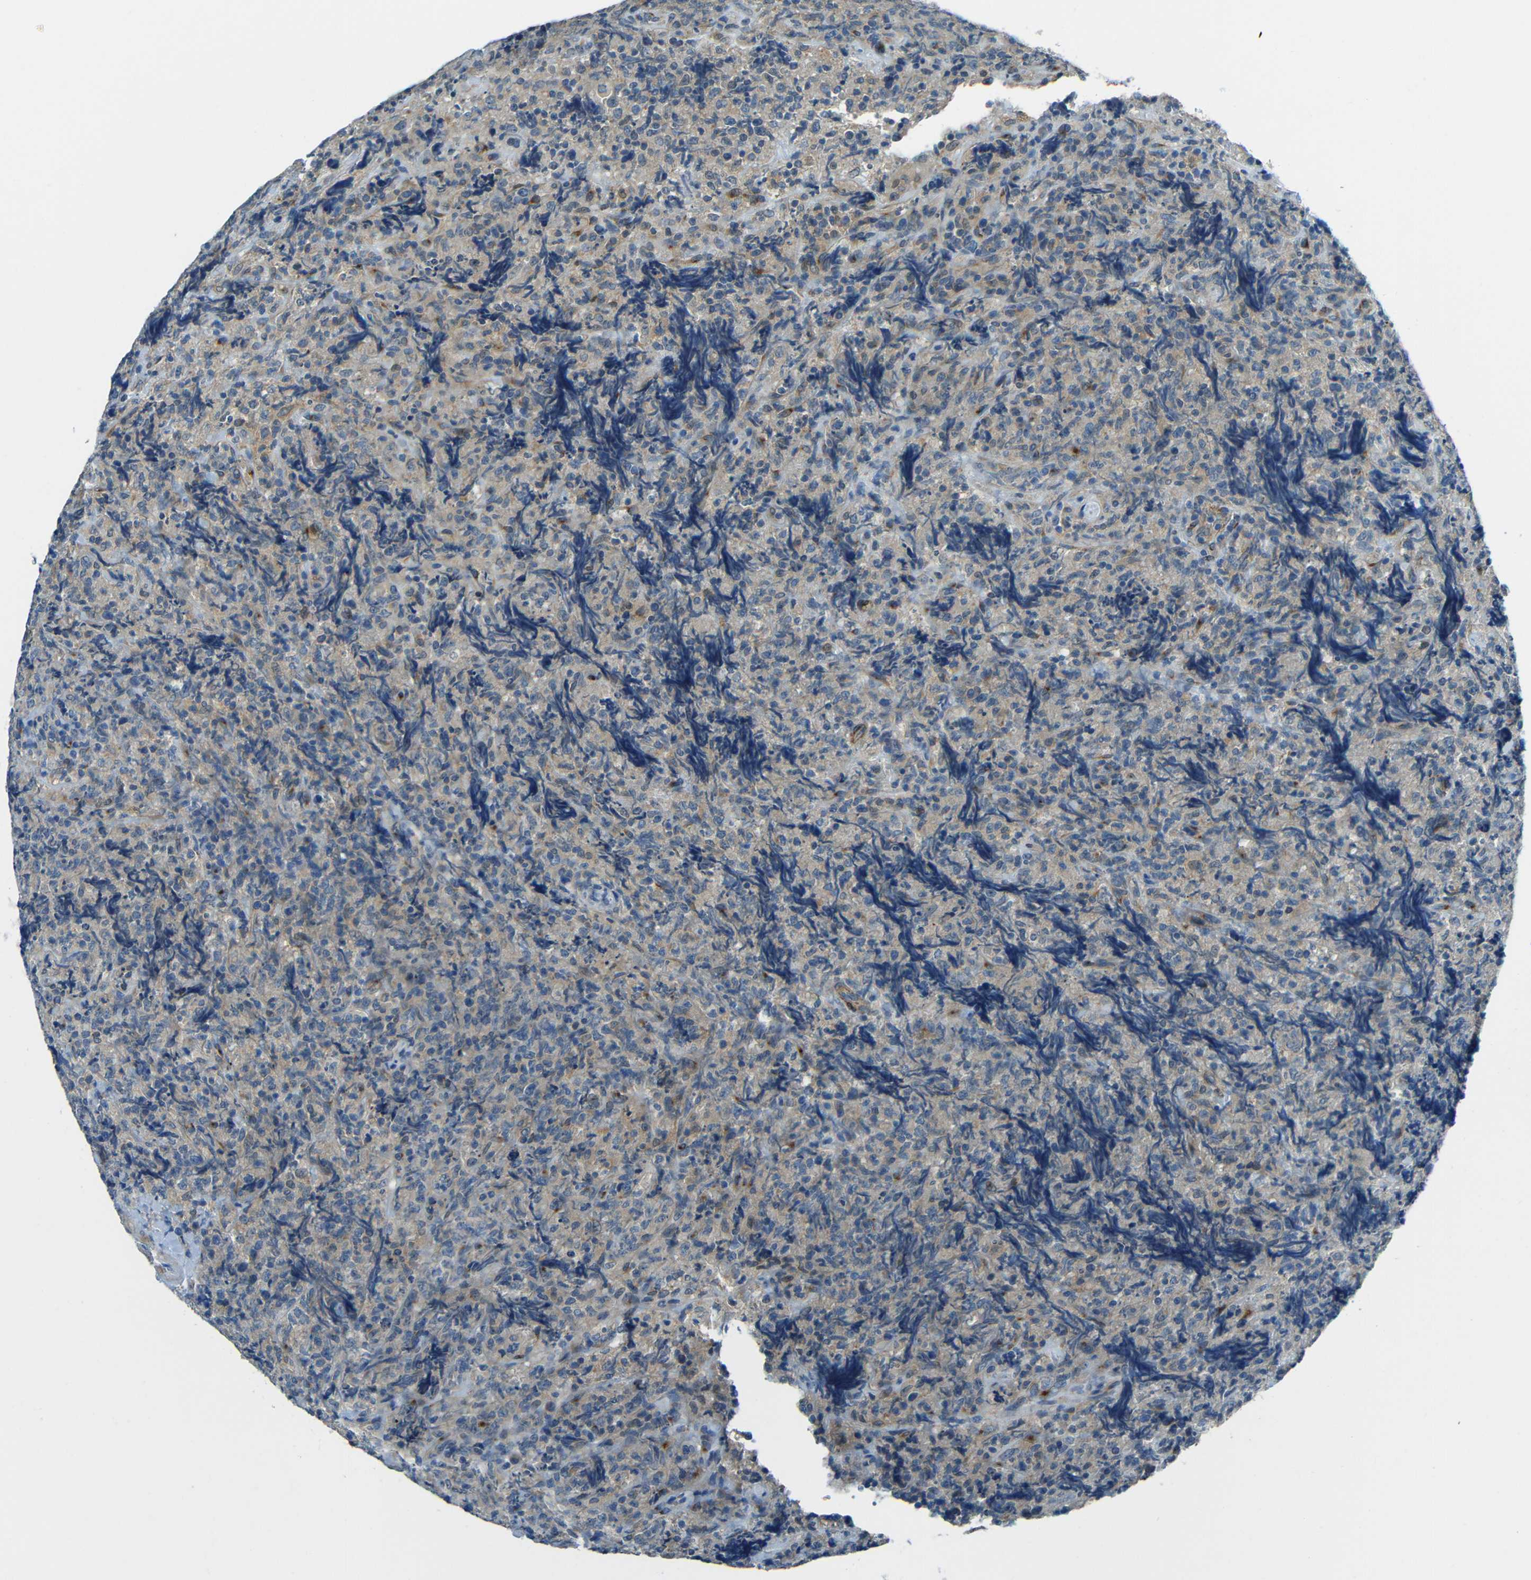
{"staining": {"intensity": "weak", "quantity": "<25%", "location": "cytoplasmic/membranous"}, "tissue": "lymphoma", "cell_type": "Tumor cells", "image_type": "cancer", "snomed": [{"axis": "morphology", "description": "Malignant lymphoma, non-Hodgkin's type, High grade"}, {"axis": "topography", "description": "Tonsil"}], "caption": "Immunohistochemistry (IHC) micrograph of neoplastic tissue: human lymphoma stained with DAB (3,3'-diaminobenzidine) reveals no significant protein positivity in tumor cells.", "gene": "CYP26B1", "patient": {"sex": "female", "age": 36}}